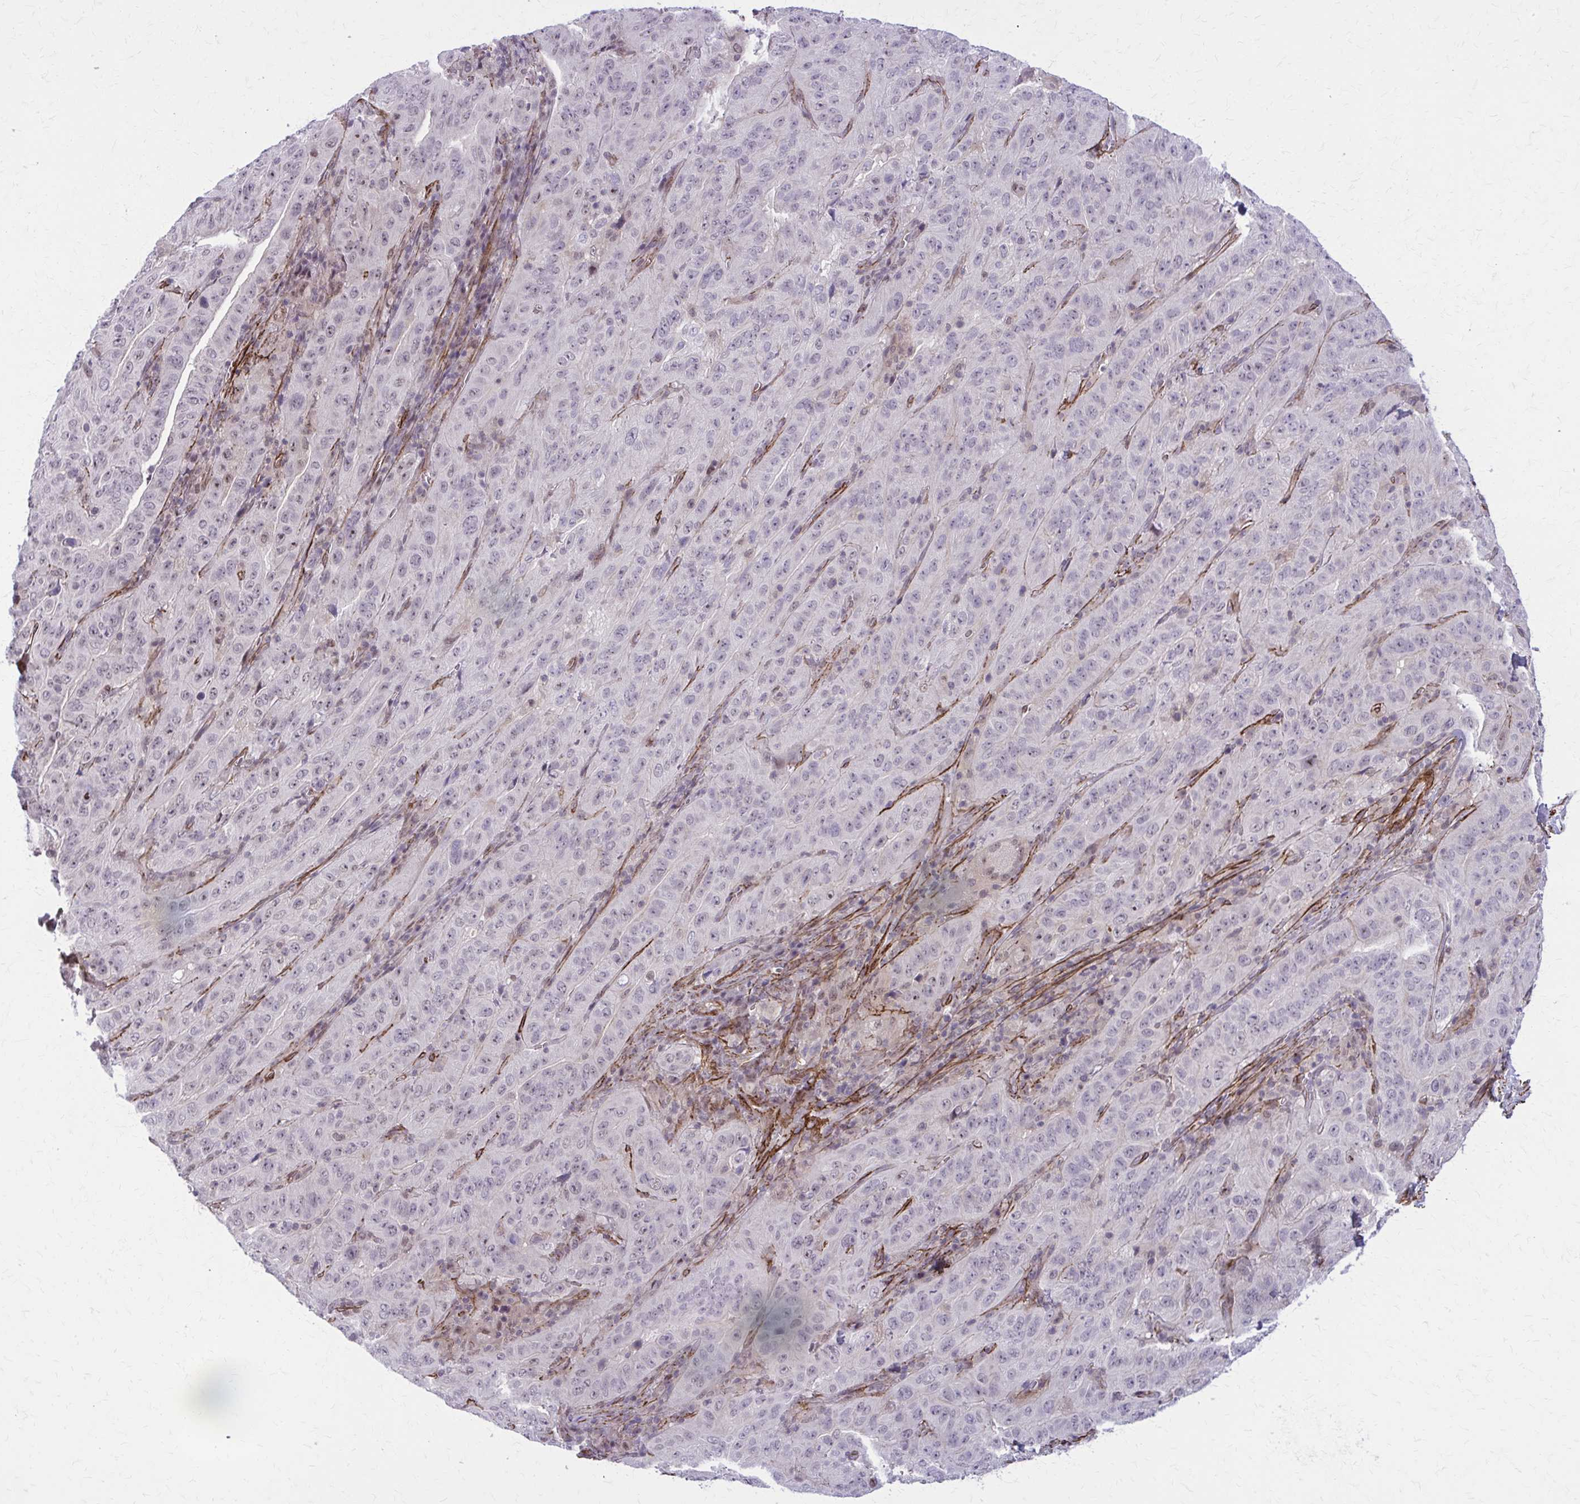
{"staining": {"intensity": "negative", "quantity": "none", "location": "none"}, "tissue": "pancreatic cancer", "cell_type": "Tumor cells", "image_type": "cancer", "snomed": [{"axis": "morphology", "description": "Adenocarcinoma, NOS"}, {"axis": "topography", "description": "Pancreas"}], "caption": "There is no significant positivity in tumor cells of adenocarcinoma (pancreatic).", "gene": "NRBF2", "patient": {"sex": "male", "age": 63}}